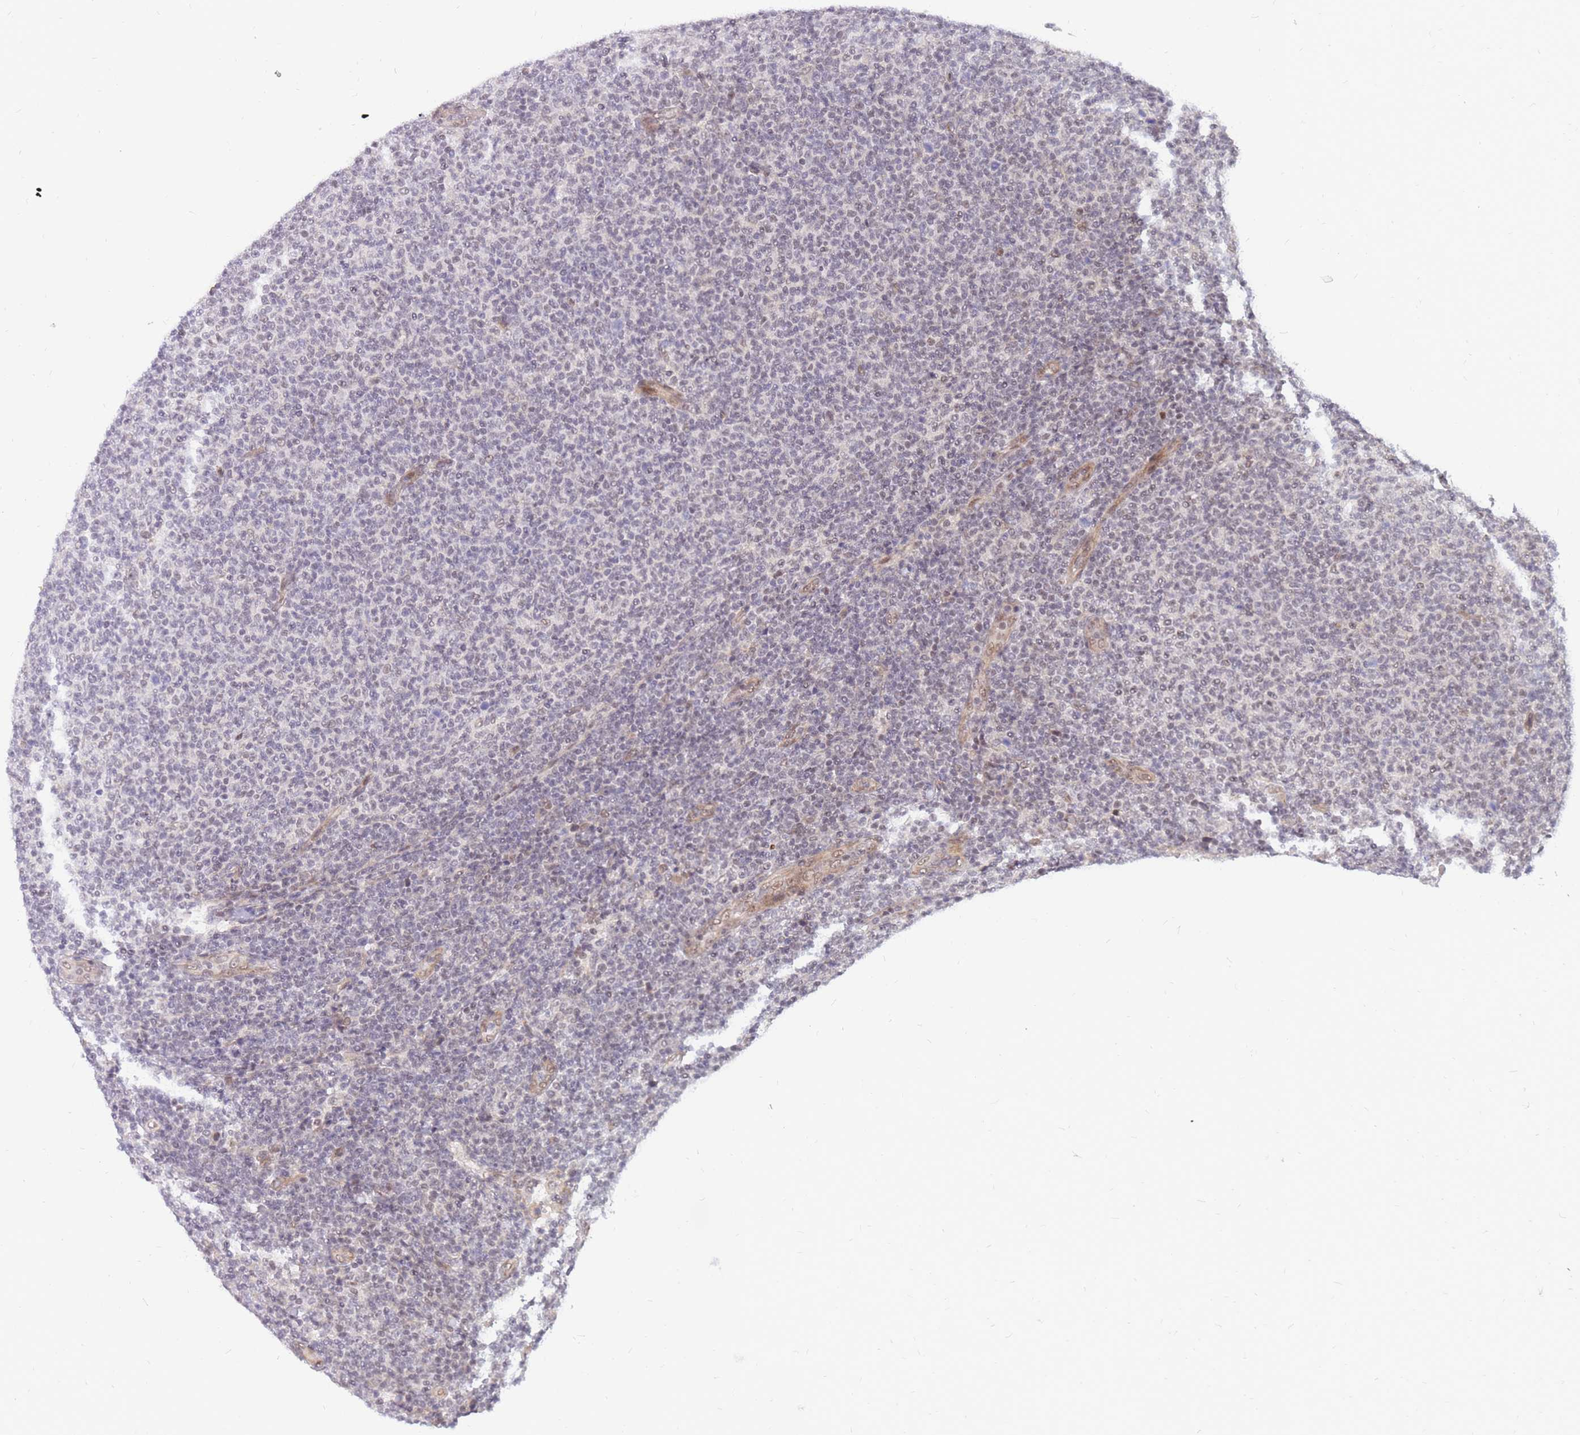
{"staining": {"intensity": "weak", "quantity": "<25%", "location": "nuclear"}, "tissue": "lymphoma", "cell_type": "Tumor cells", "image_type": "cancer", "snomed": [{"axis": "morphology", "description": "Malignant lymphoma, non-Hodgkin's type, Low grade"}, {"axis": "topography", "description": "Lymph node"}], "caption": "The immunohistochemistry histopathology image has no significant positivity in tumor cells of lymphoma tissue.", "gene": "ERICH6B", "patient": {"sex": "male", "age": 66}}